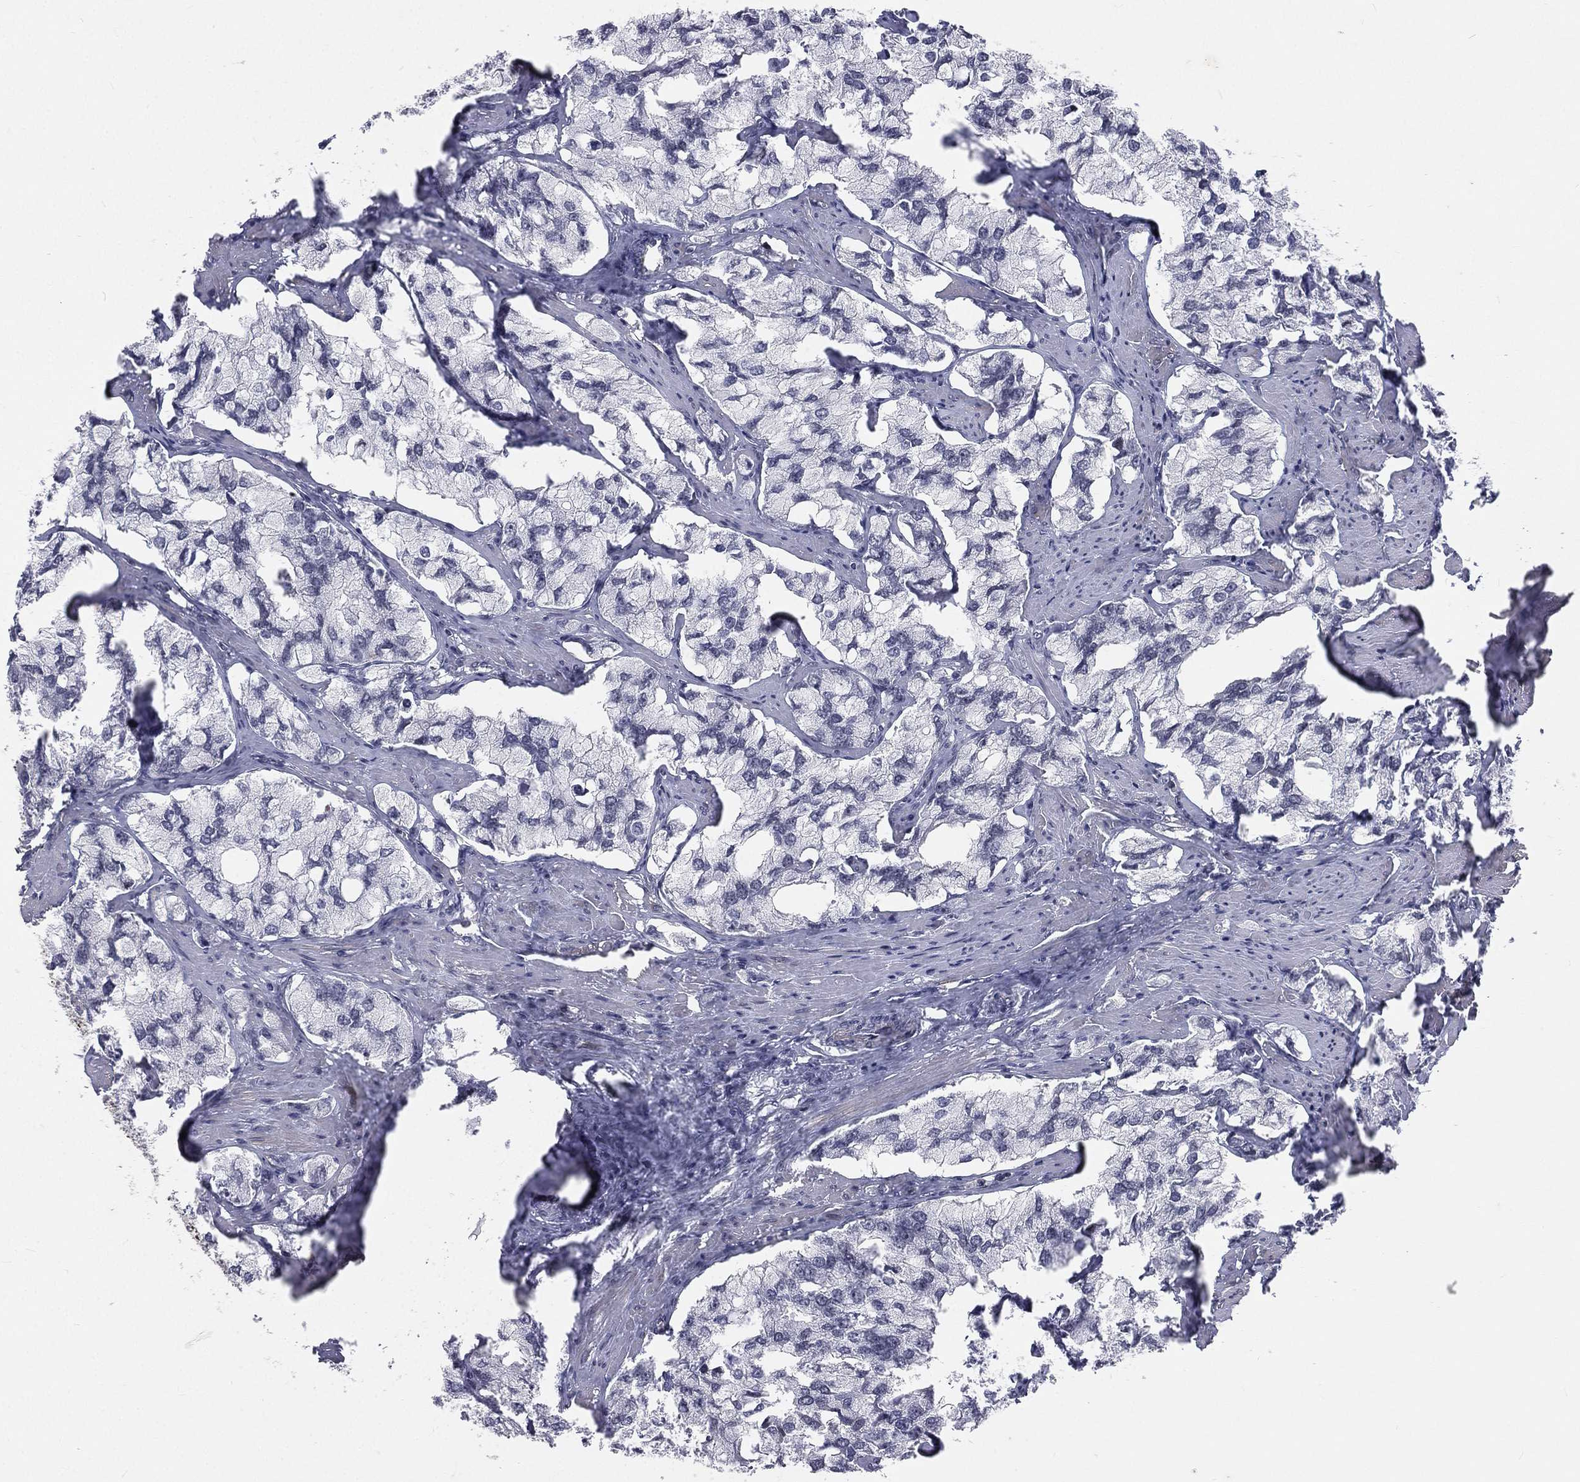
{"staining": {"intensity": "negative", "quantity": "none", "location": "none"}, "tissue": "prostate cancer", "cell_type": "Tumor cells", "image_type": "cancer", "snomed": [{"axis": "morphology", "description": "Adenocarcinoma, NOS"}, {"axis": "topography", "description": "Prostate and seminal vesicle, NOS"}, {"axis": "topography", "description": "Prostate"}], "caption": "Prostate adenocarcinoma was stained to show a protein in brown. There is no significant staining in tumor cells.", "gene": "MORC2", "patient": {"sex": "male", "age": 64}}